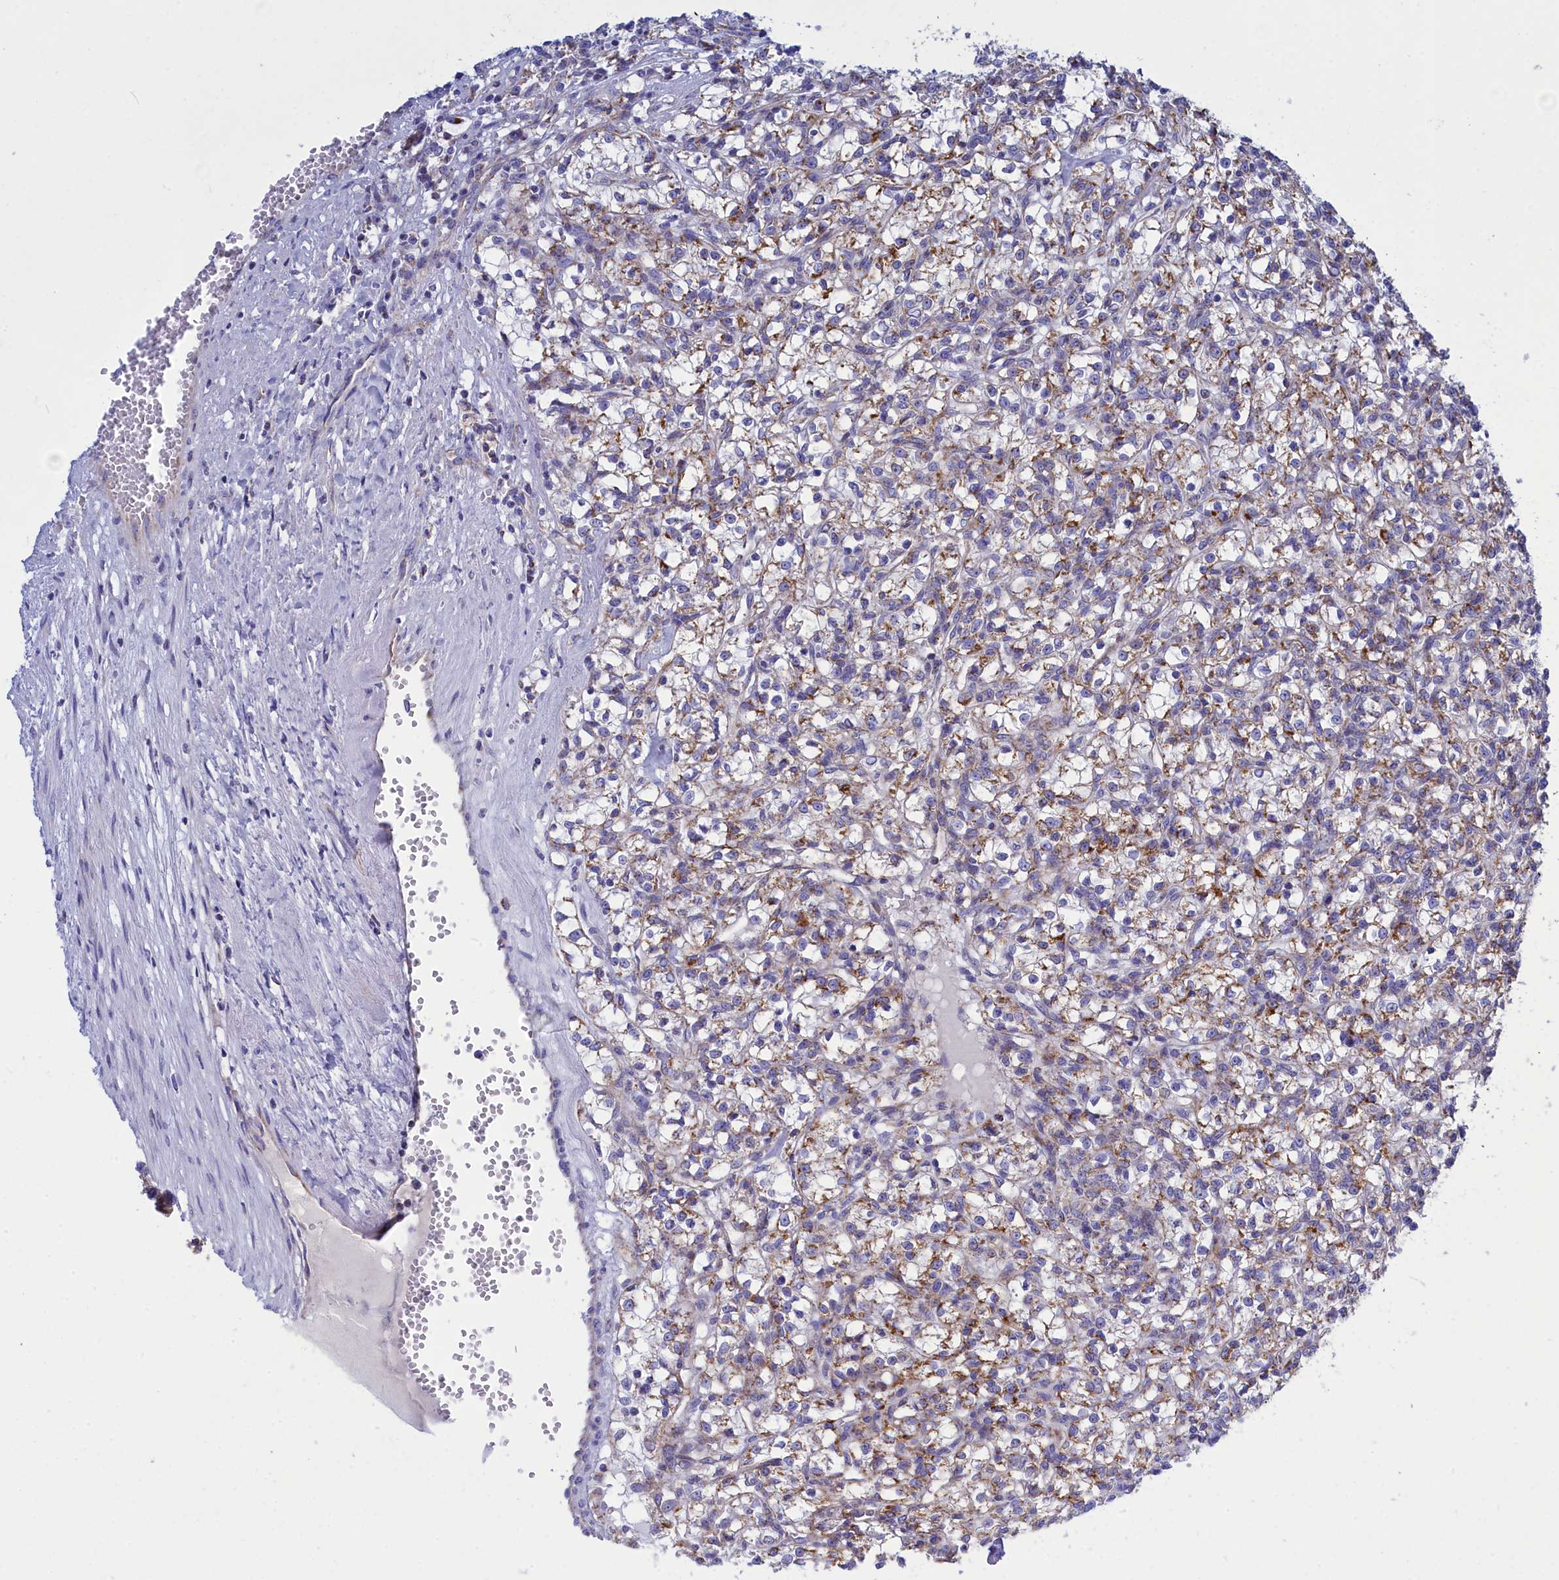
{"staining": {"intensity": "moderate", "quantity": ">75%", "location": "cytoplasmic/membranous"}, "tissue": "renal cancer", "cell_type": "Tumor cells", "image_type": "cancer", "snomed": [{"axis": "morphology", "description": "Adenocarcinoma, NOS"}, {"axis": "topography", "description": "Kidney"}], "caption": "Brown immunohistochemical staining in human renal adenocarcinoma shows moderate cytoplasmic/membranous positivity in about >75% of tumor cells. The protein is stained brown, and the nuclei are stained in blue (DAB IHC with brightfield microscopy, high magnification).", "gene": "CCRL2", "patient": {"sex": "female", "age": 59}}